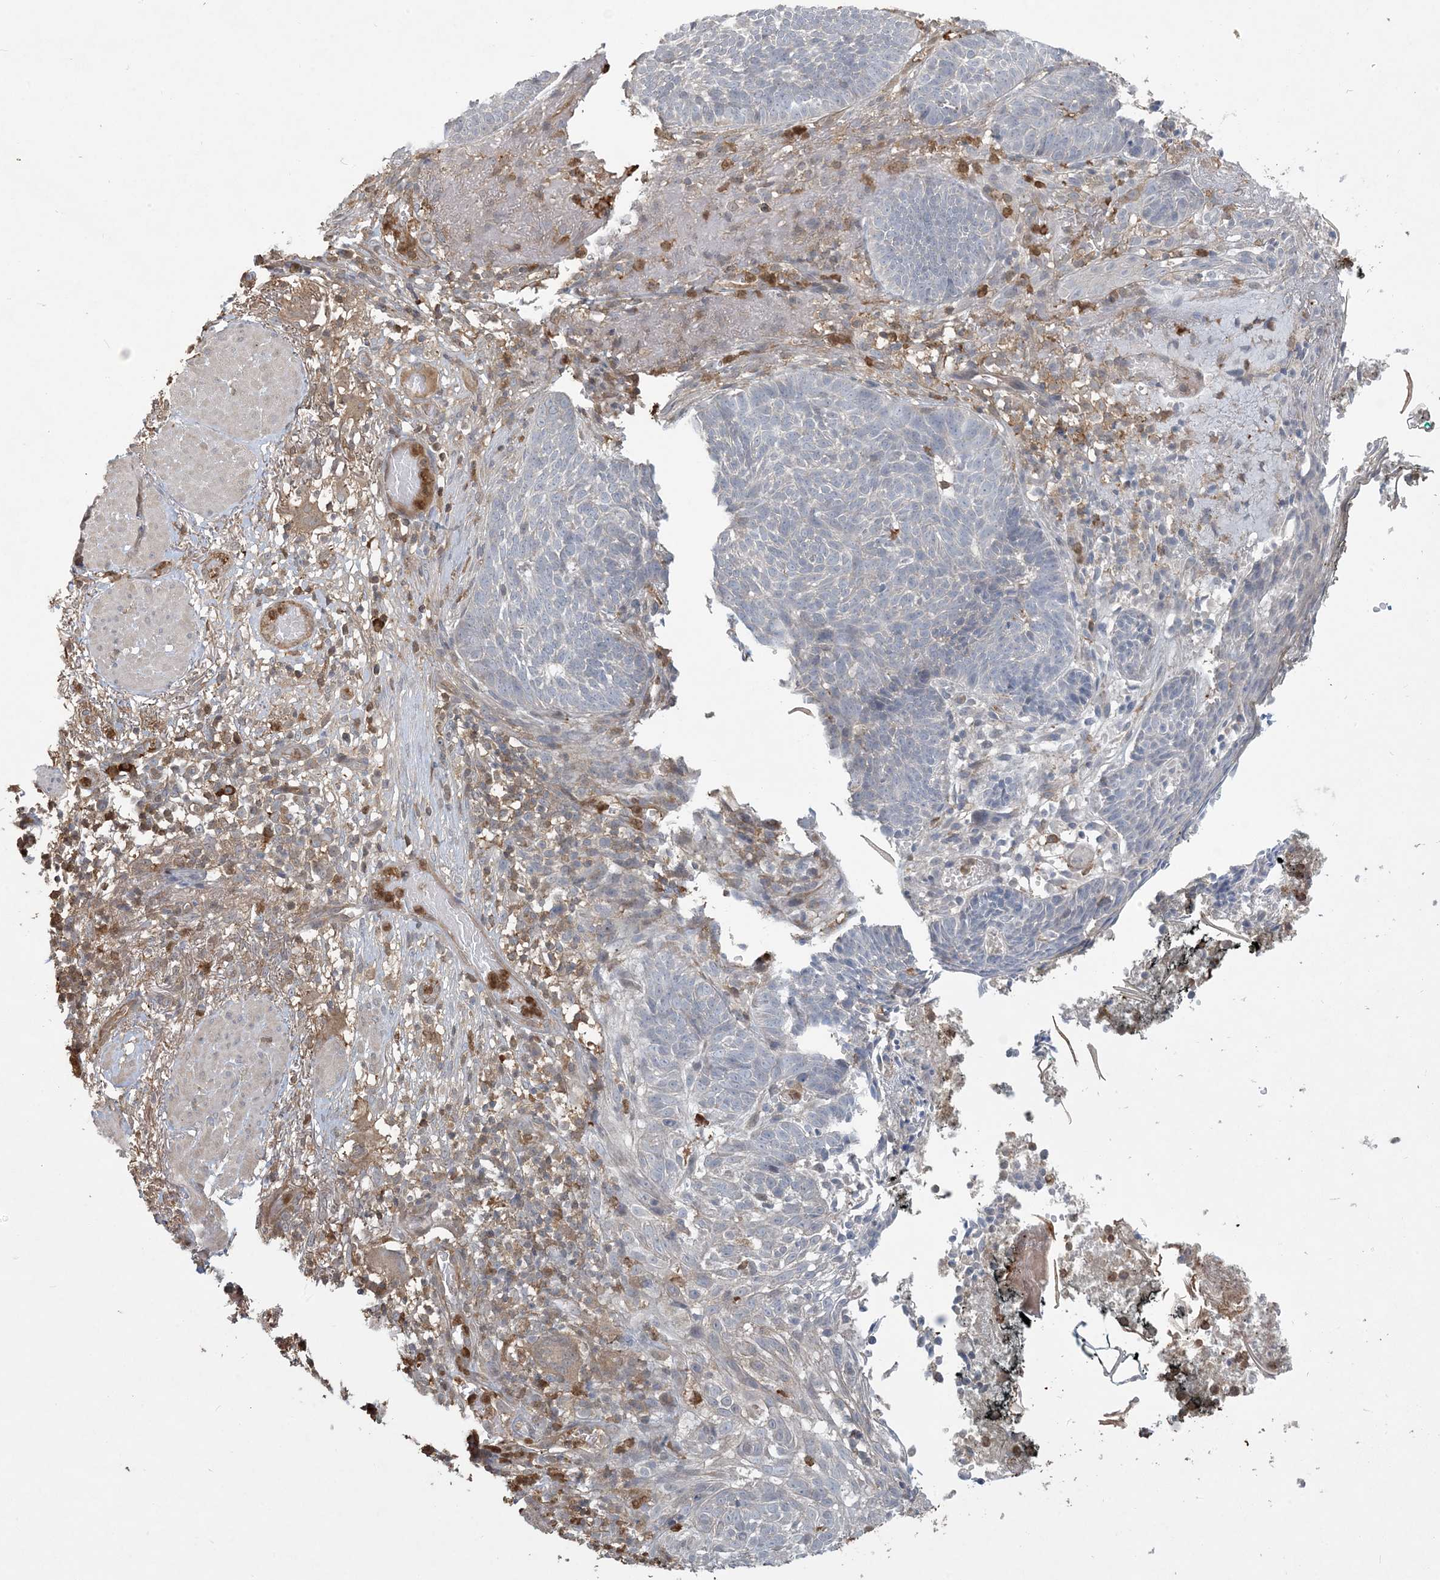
{"staining": {"intensity": "negative", "quantity": "none", "location": "none"}, "tissue": "skin cancer", "cell_type": "Tumor cells", "image_type": "cancer", "snomed": [{"axis": "morphology", "description": "Normal tissue, NOS"}, {"axis": "morphology", "description": "Basal cell carcinoma"}, {"axis": "topography", "description": "Skin"}], "caption": "The image exhibits no significant expression in tumor cells of skin cancer (basal cell carcinoma). (DAB immunohistochemistry with hematoxylin counter stain).", "gene": "TMSB4X", "patient": {"sex": "male", "age": 64}}